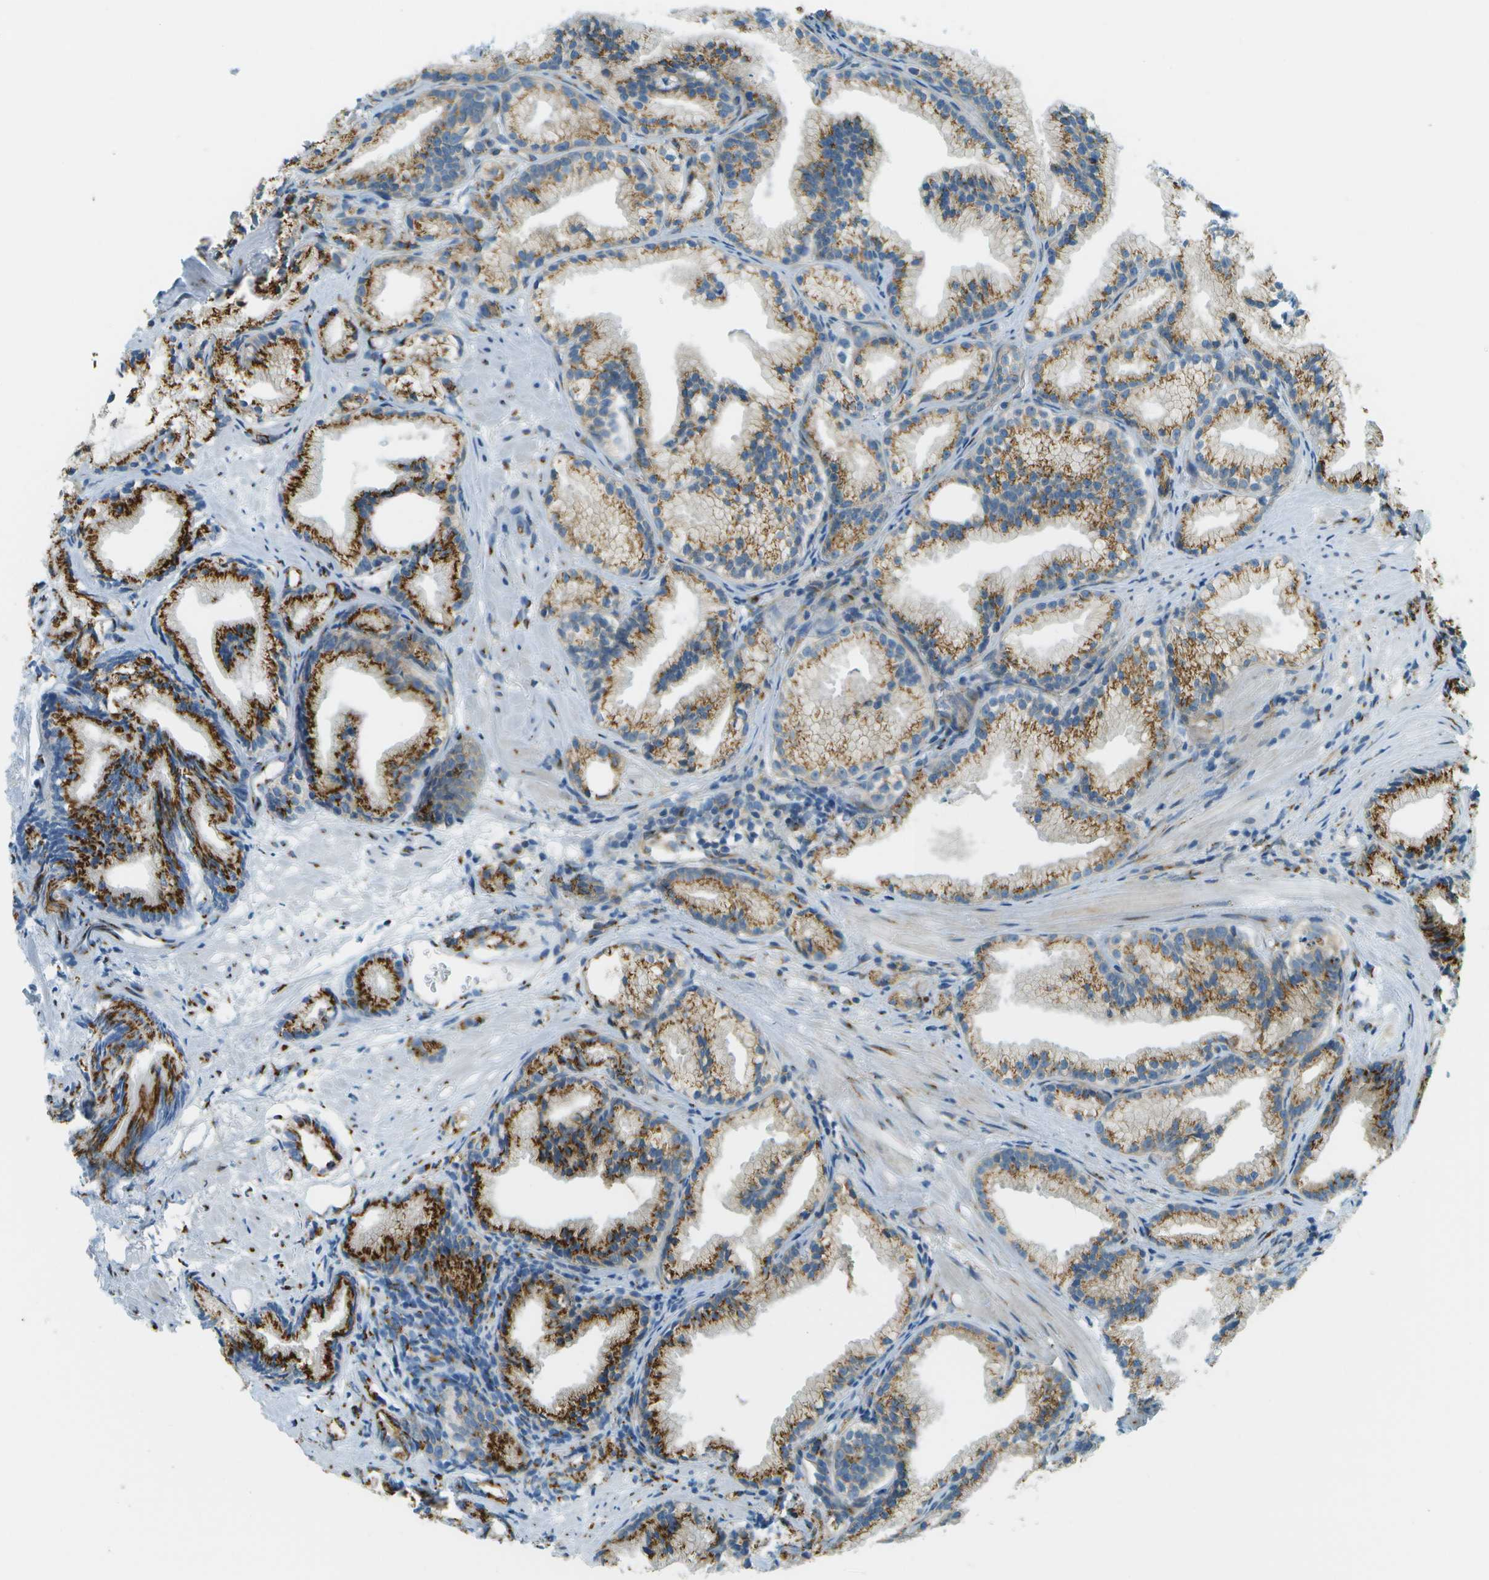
{"staining": {"intensity": "strong", "quantity": ">75%", "location": "cytoplasmic/membranous"}, "tissue": "prostate cancer", "cell_type": "Tumor cells", "image_type": "cancer", "snomed": [{"axis": "morphology", "description": "Adenocarcinoma, Low grade"}, {"axis": "topography", "description": "Prostate"}], "caption": "Immunohistochemistry (IHC) (DAB) staining of prostate cancer (low-grade adenocarcinoma) reveals strong cytoplasmic/membranous protein staining in approximately >75% of tumor cells. The staining was performed using DAB to visualize the protein expression in brown, while the nuclei were stained in blue with hematoxylin (Magnification: 20x).", "gene": "ACBD3", "patient": {"sex": "male", "age": 89}}